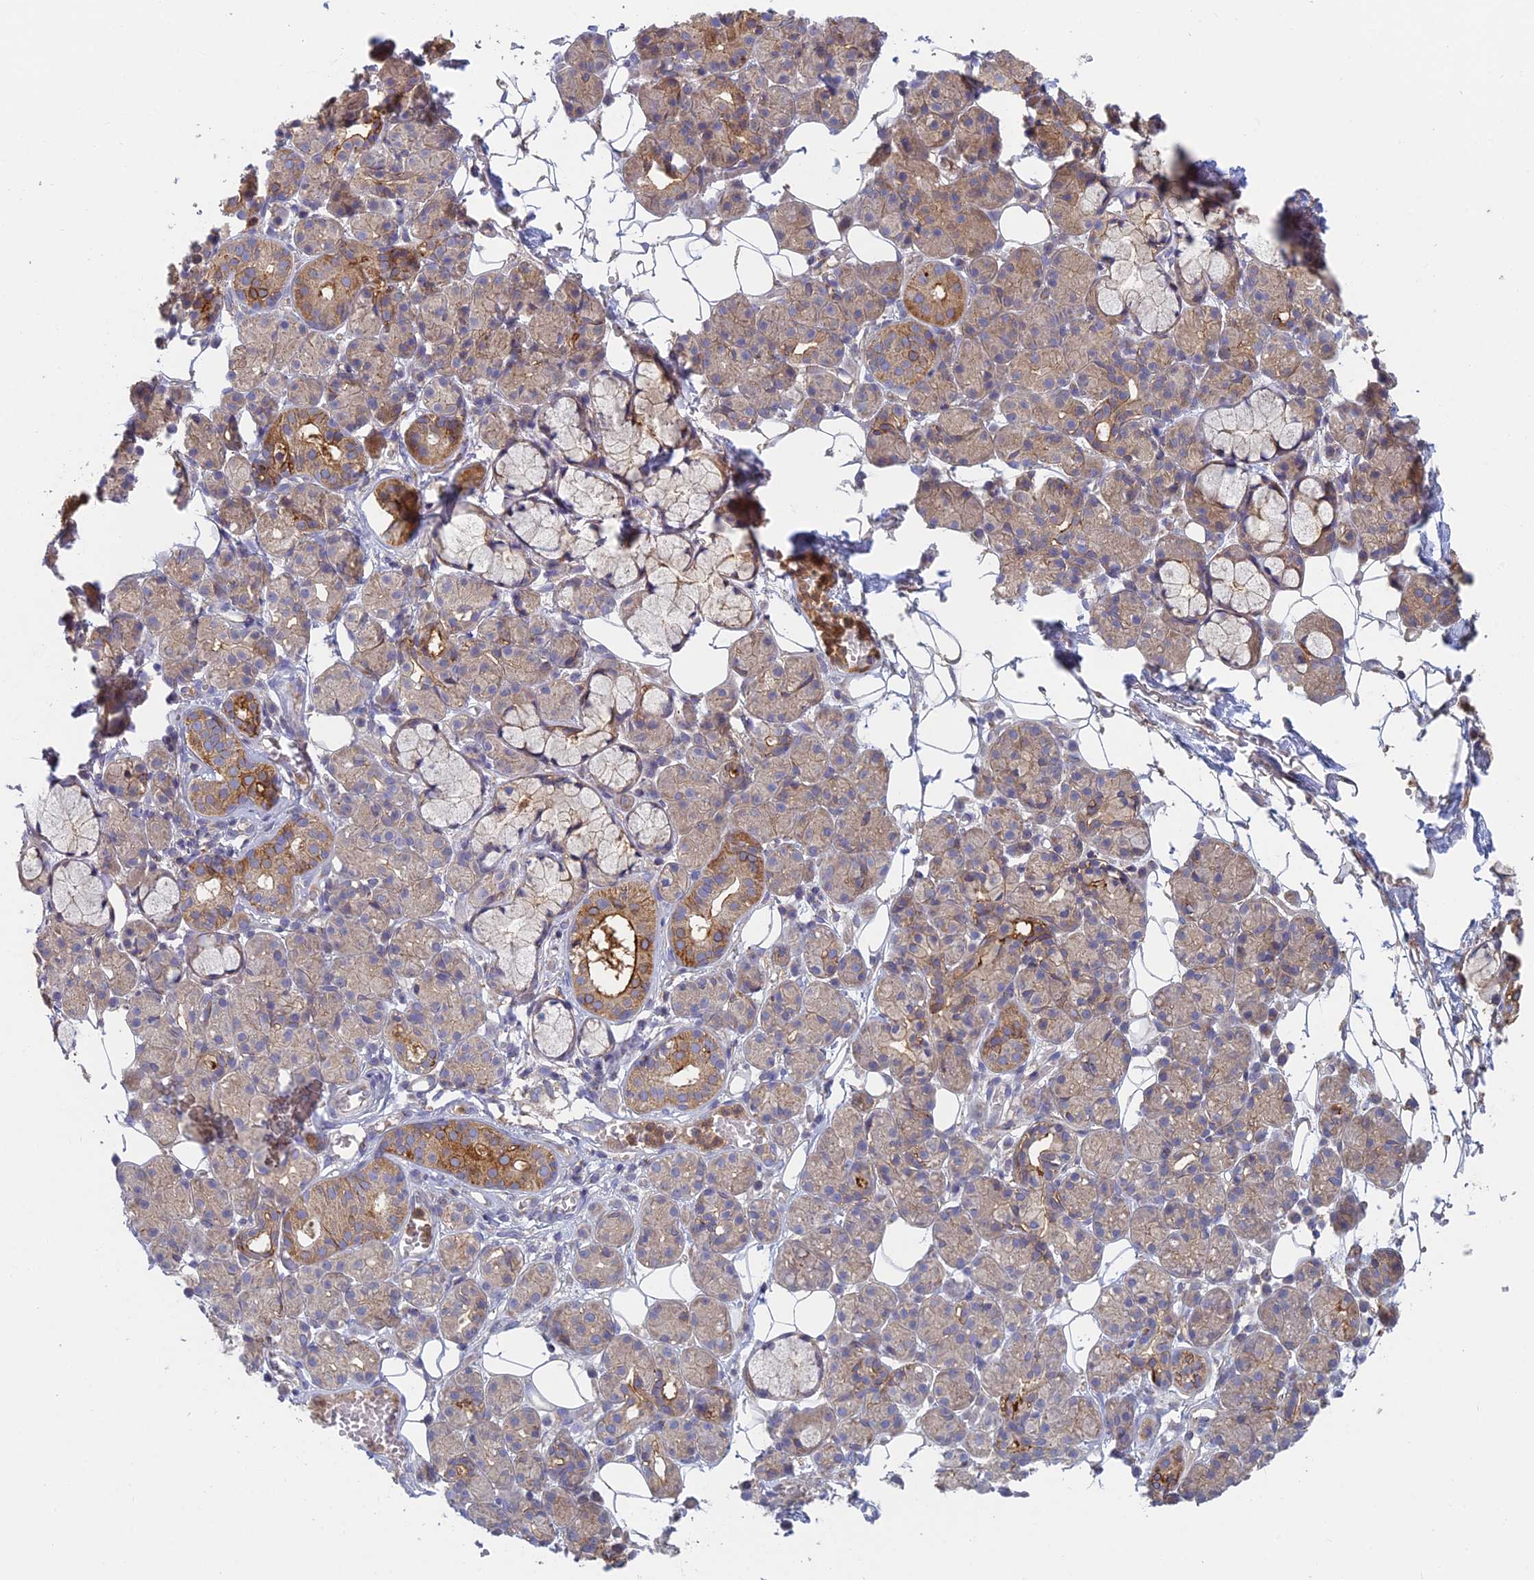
{"staining": {"intensity": "moderate", "quantity": "25%-75%", "location": "cytoplasmic/membranous"}, "tissue": "salivary gland", "cell_type": "Glandular cells", "image_type": "normal", "snomed": [{"axis": "morphology", "description": "Normal tissue, NOS"}, {"axis": "topography", "description": "Salivary gland"}], "caption": "Immunohistochemical staining of benign salivary gland exhibits 25%-75% levels of moderate cytoplasmic/membranous protein staining in about 25%-75% of glandular cells.", "gene": "IFTAP", "patient": {"sex": "male", "age": 63}}